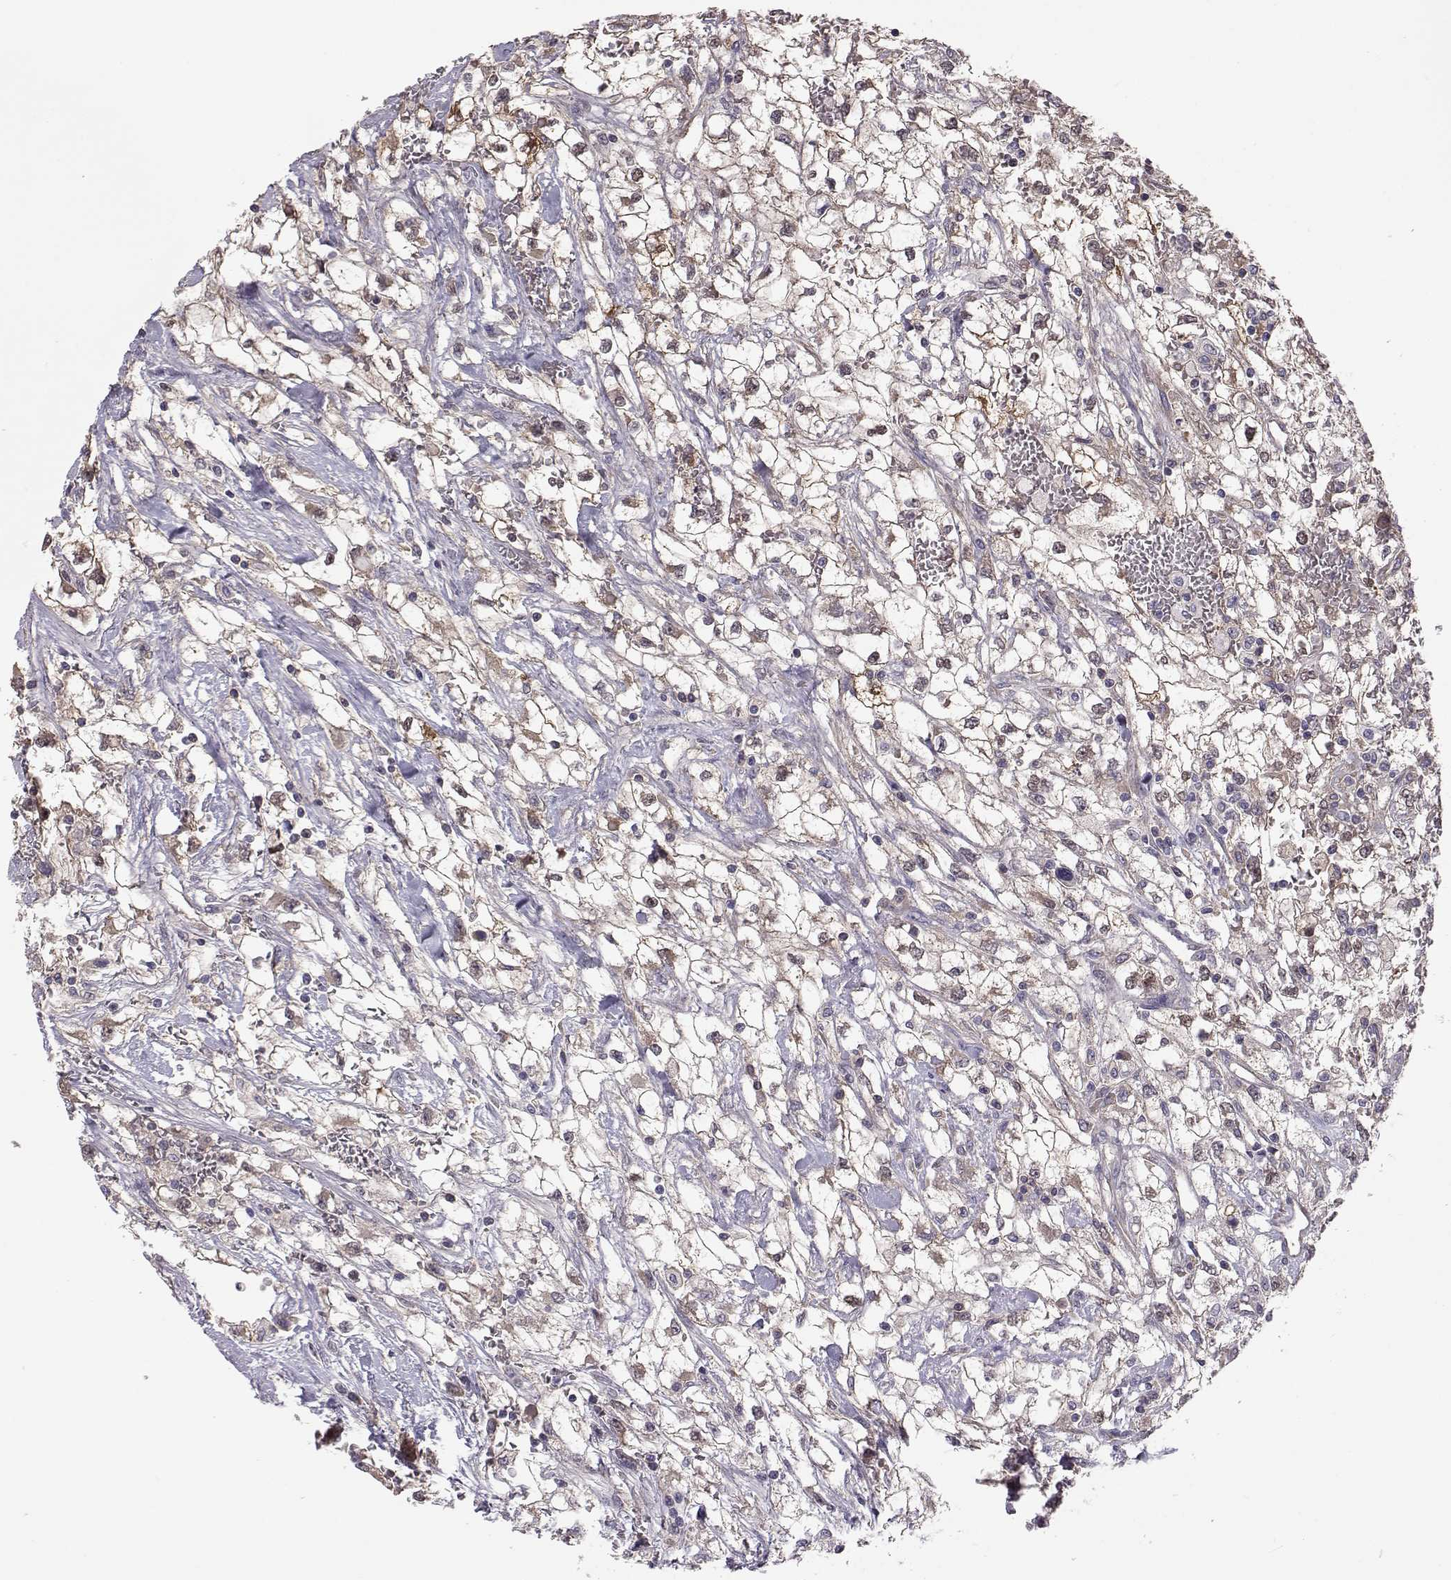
{"staining": {"intensity": "weak", "quantity": ">75%", "location": "cytoplasmic/membranous"}, "tissue": "renal cancer", "cell_type": "Tumor cells", "image_type": "cancer", "snomed": [{"axis": "morphology", "description": "Adenocarcinoma, NOS"}, {"axis": "topography", "description": "Kidney"}], "caption": "Protein staining displays weak cytoplasmic/membranous expression in about >75% of tumor cells in renal cancer.", "gene": "NCAM2", "patient": {"sex": "male", "age": 59}}